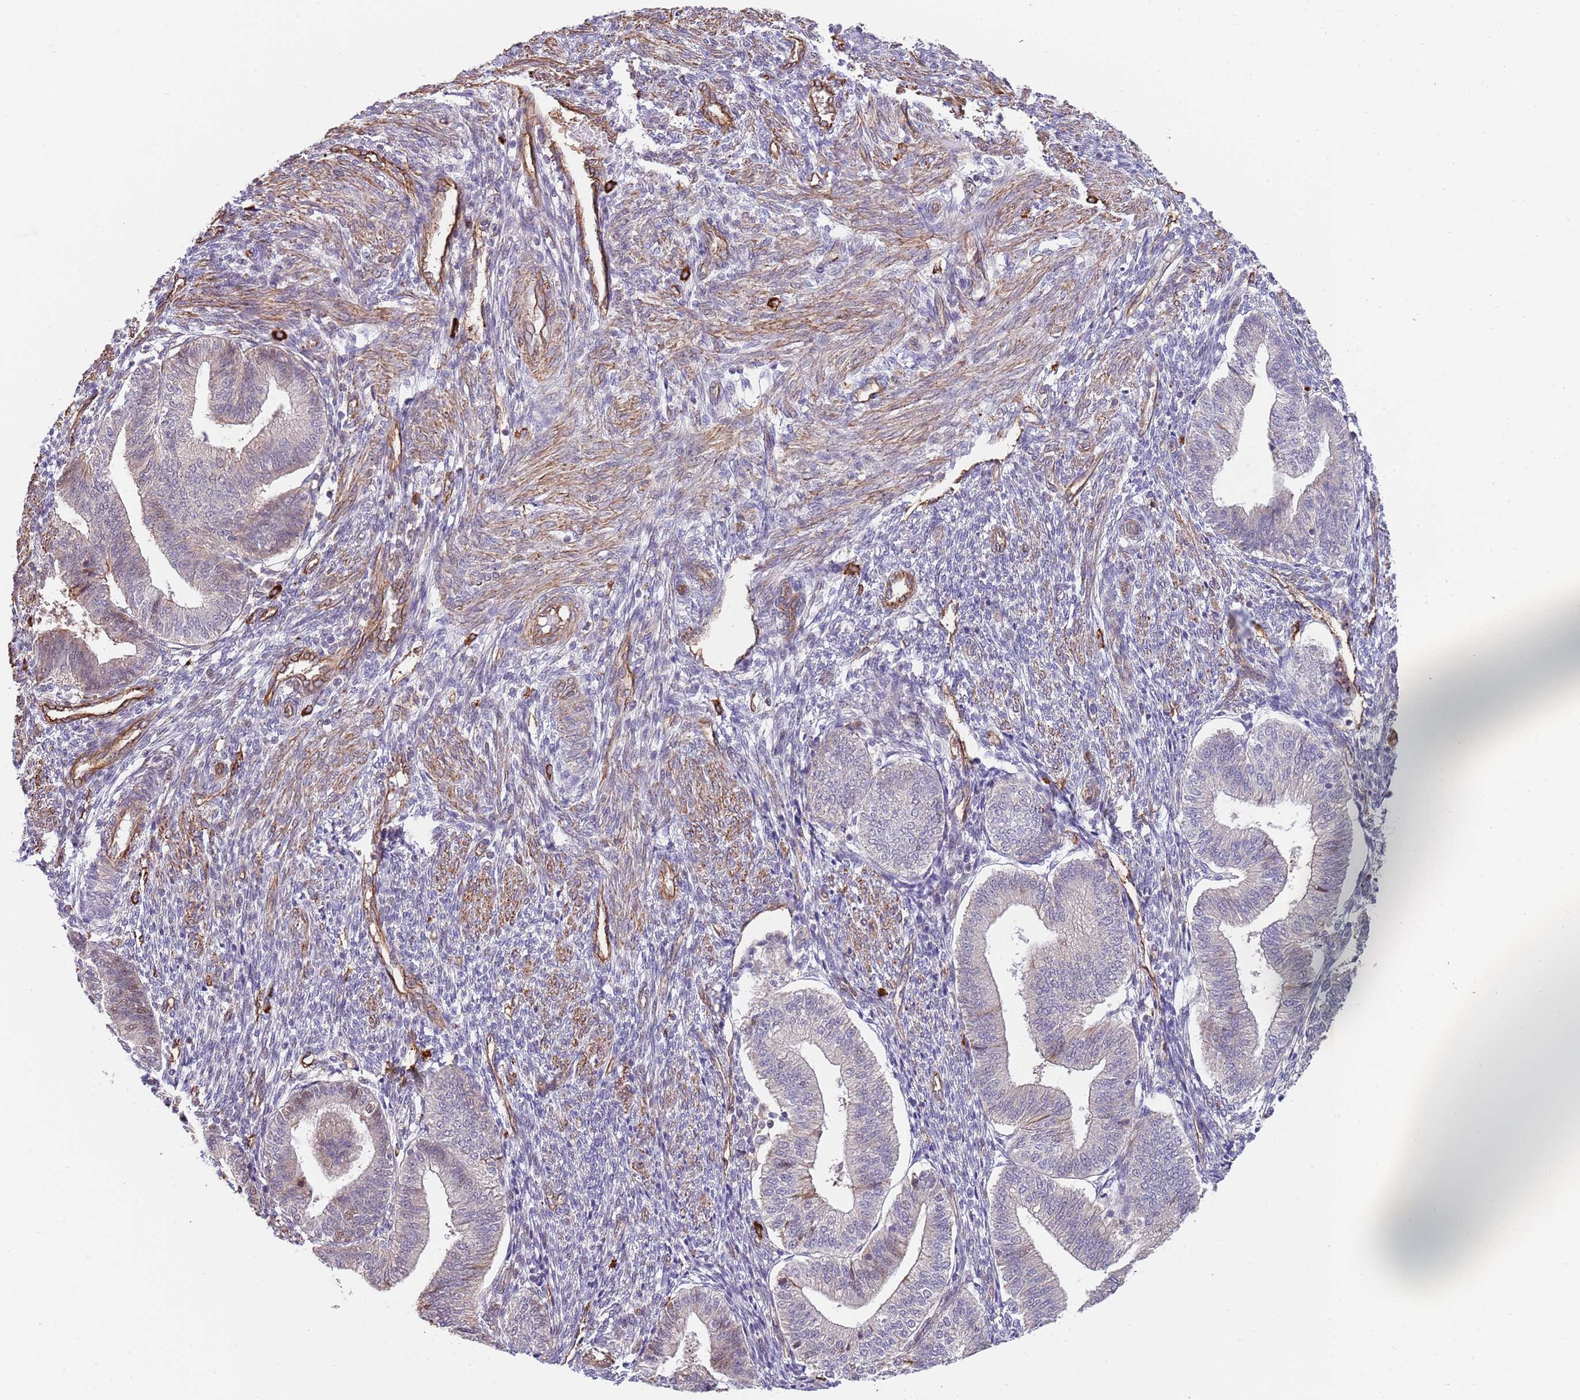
{"staining": {"intensity": "weak", "quantity": ">75%", "location": "nuclear"}, "tissue": "endometrium", "cell_type": "Cells in endometrial stroma", "image_type": "normal", "snomed": [{"axis": "morphology", "description": "Normal tissue, NOS"}, {"axis": "topography", "description": "Endometrium"}], "caption": "Weak nuclear positivity is seen in about >75% of cells in endometrial stroma in benign endometrium.", "gene": "BPNT1", "patient": {"sex": "female", "age": 34}}